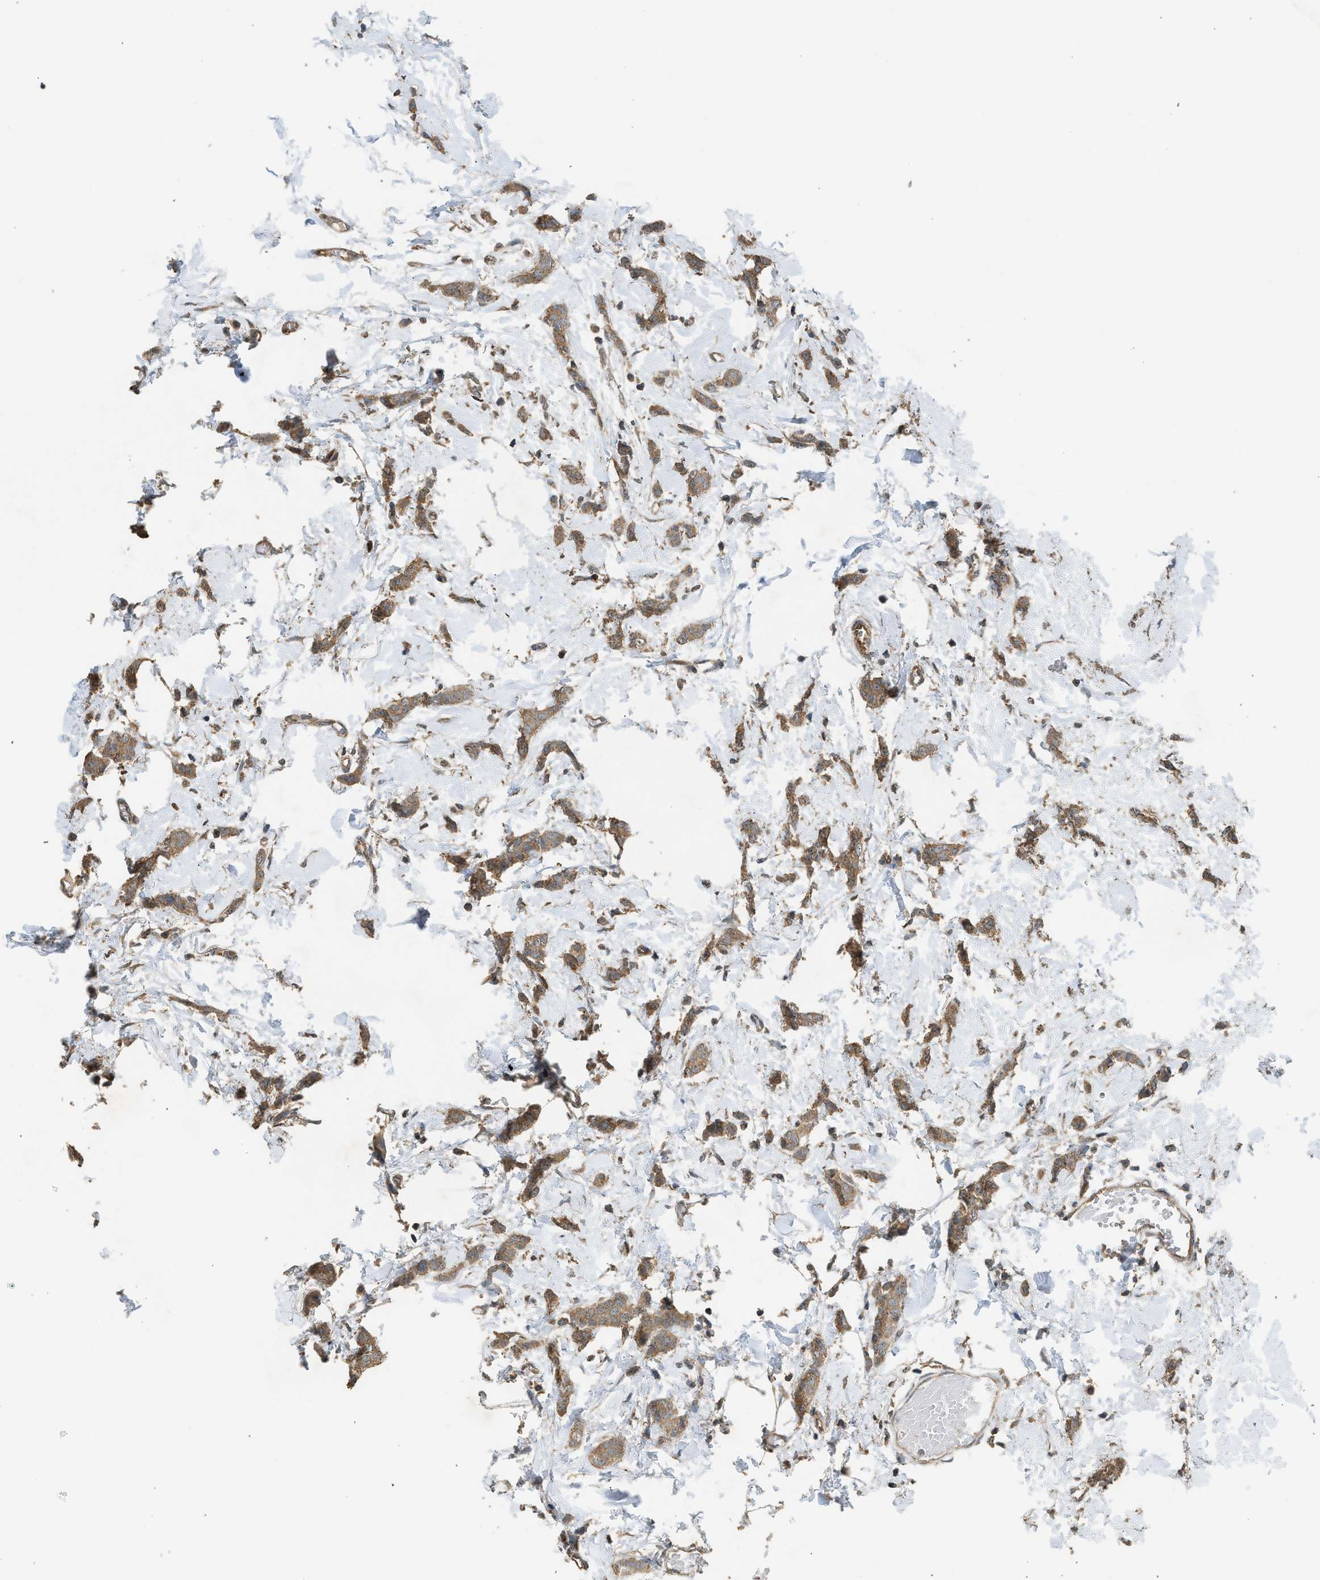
{"staining": {"intensity": "moderate", "quantity": ">75%", "location": "cytoplasmic/membranous"}, "tissue": "breast cancer", "cell_type": "Tumor cells", "image_type": "cancer", "snomed": [{"axis": "morphology", "description": "Lobular carcinoma"}, {"axis": "topography", "description": "Skin"}, {"axis": "topography", "description": "Breast"}], "caption": "Human breast cancer stained for a protein (brown) shows moderate cytoplasmic/membranous positive positivity in about >75% of tumor cells.", "gene": "HIP1R", "patient": {"sex": "female", "age": 46}}